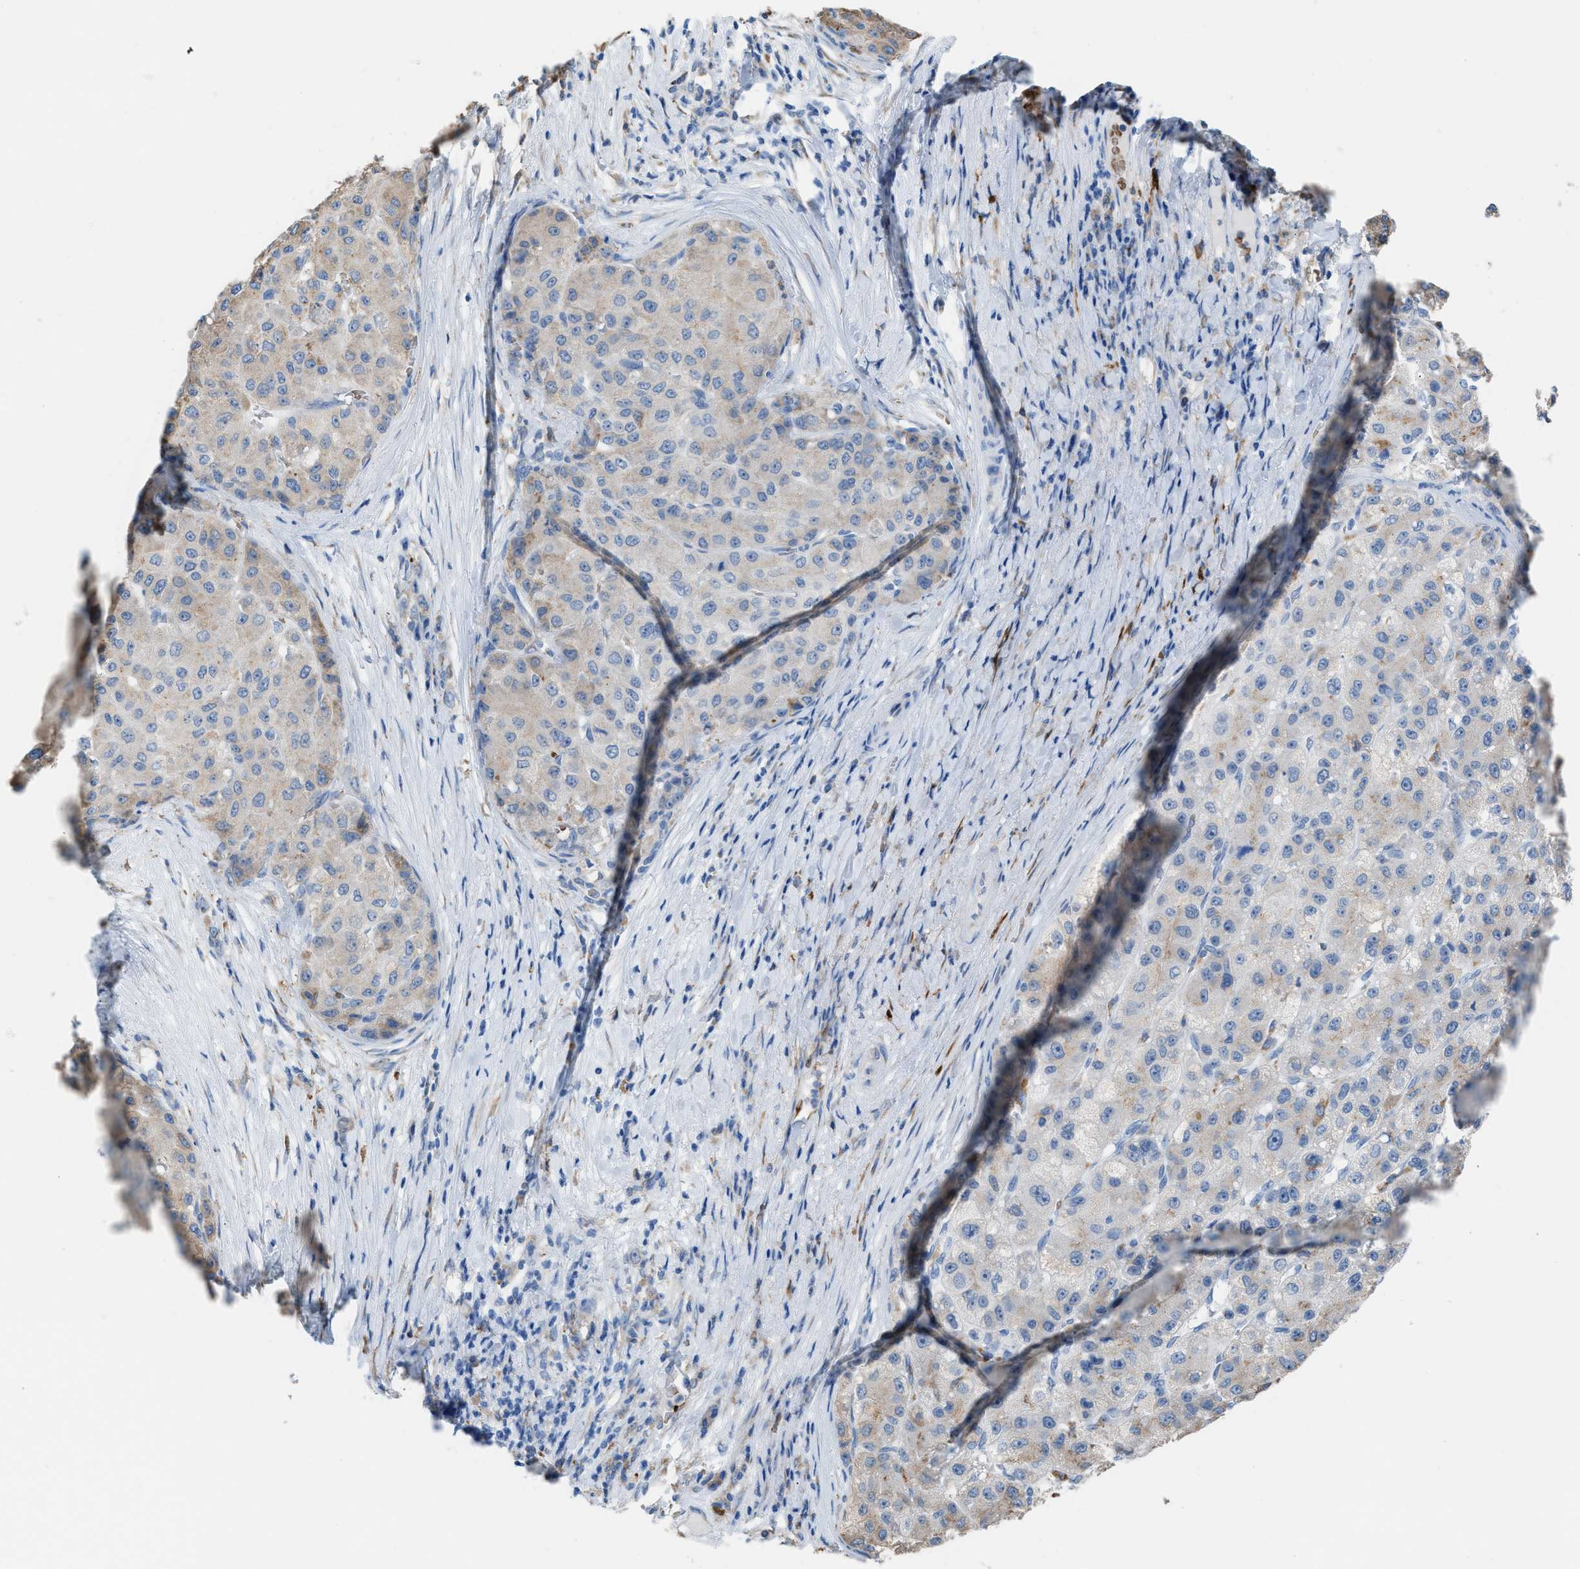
{"staining": {"intensity": "weak", "quantity": "<25%", "location": "cytoplasmic/membranous"}, "tissue": "liver cancer", "cell_type": "Tumor cells", "image_type": "cancer", "snomed": [{"axis": "morphology", "description": "Carcinoma, Hepatocellular, NOS"}, {"axis": "topography", "description": "Liver"}], "caption": "Human liver cancer (hepatocellular carcinoma) stained for a protein using immunohistochemistry shows no expression in tumor cells.", "gene": "CA3", "patient": {"sex": "male", "age": 80}}